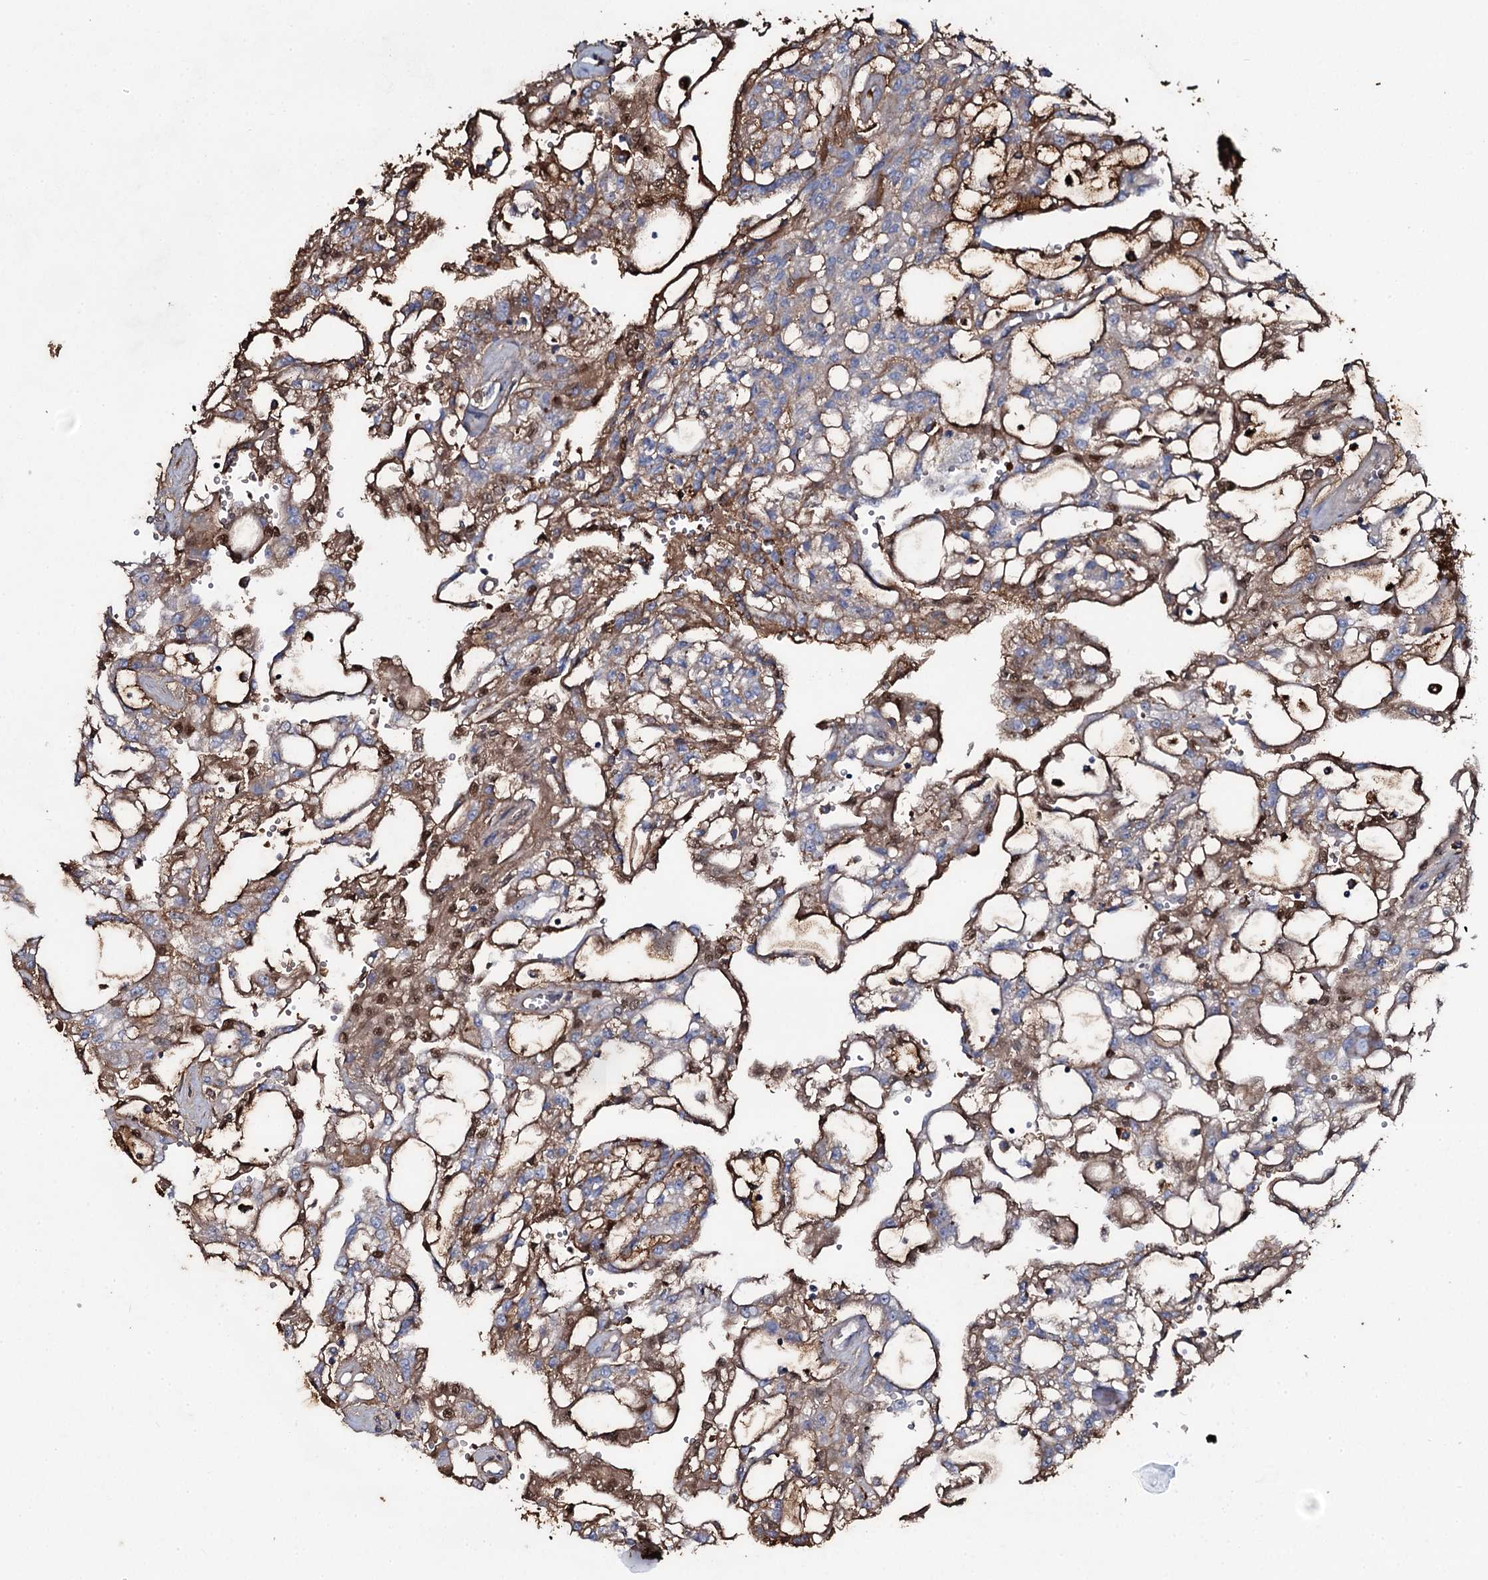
{"staining": {"intensity": "moderate", "quantity": "25%-75%", "location": "cytoplasmic/membranous,nuclear"}, "tissue": "renal cancer", "cell_type": "Tumor cells", "image_type": "cancer", "snomed": [{"axis": "morphology", "description": "Adenocarcinoma, NOS"}, {"axis": "topography", "description": "Kidney"}], "caption": "Renal adenocarcinoma tissue exhibits moderate cytoplasmic/membranous and nuclear positivity in approximately 25%-75% of tumor cells, visualized by immunohistochemistry.", "gene": "EDN1", "patient": {"sex": "male", "age": 63}}